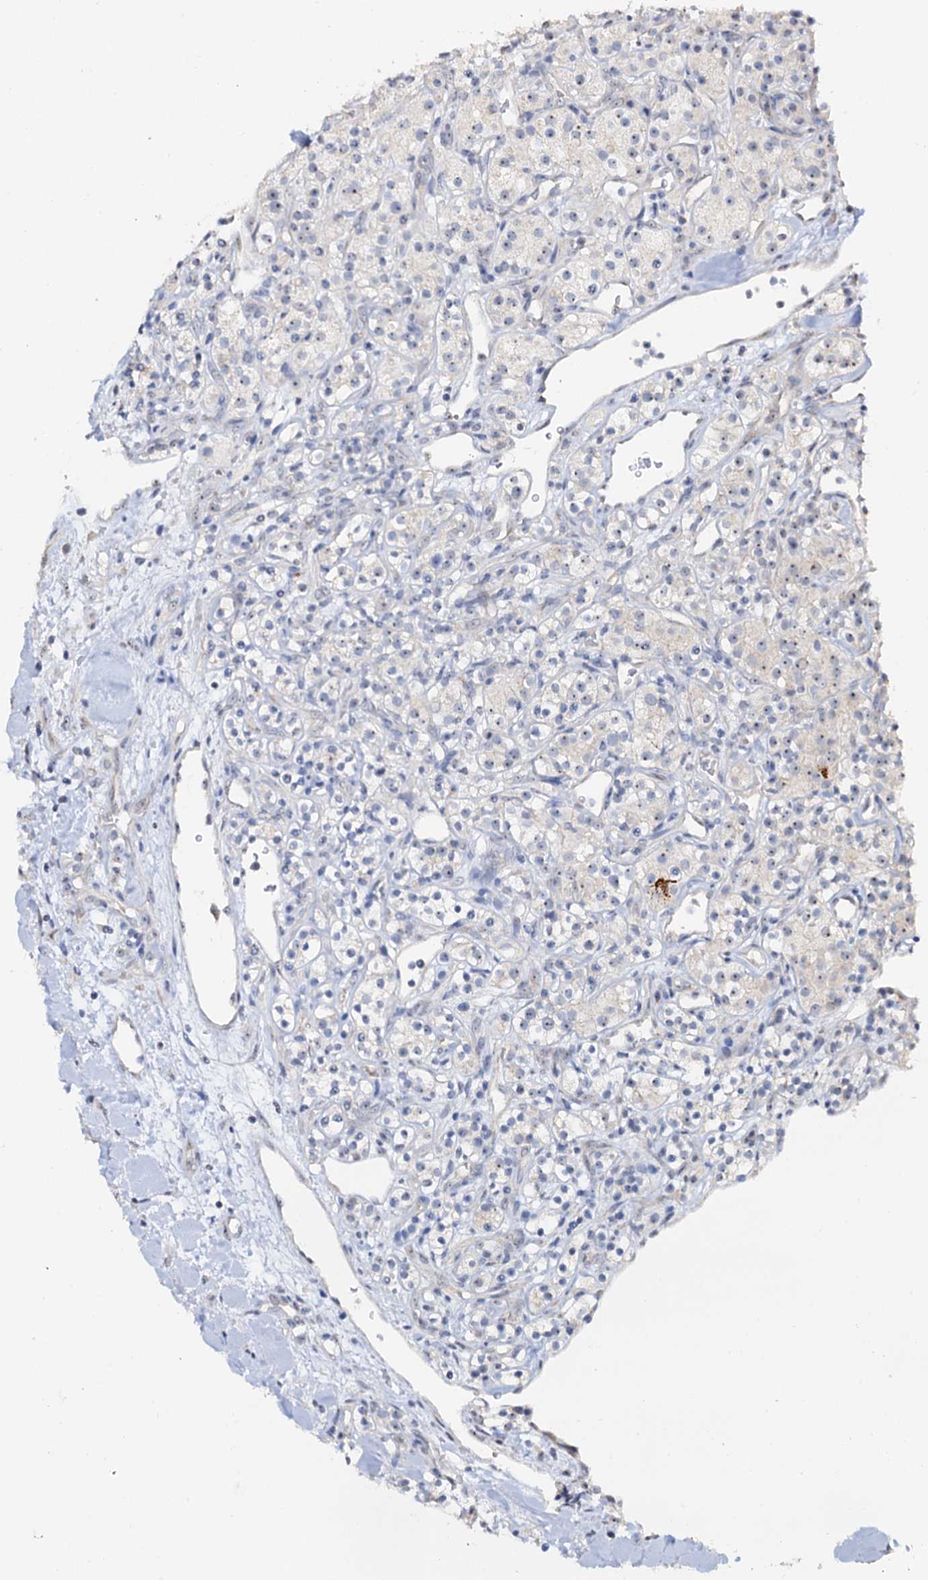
{"staining": {"intensity": "negative", "quantity": "none", "location": "none"}, "tissue": "renal cancer", "cell_type": "Tumor cells", "image_type": "cancer", "snomed": [{"axis": "morphology", "description": "Adenocarcinoma, NOS"}, {"axis": "topography", "description": "Kidney"}], "caption": "A high-resolution image shows IHC staining of renal cancer (adenocarcinoma), which exhibits no significant expression in tumor cells. (DAB immunohistochemistry visualized using brightfield microscopy, high magnification).", "gene": "C2CD3", "patient": {"sex": "male", "age": 77}}